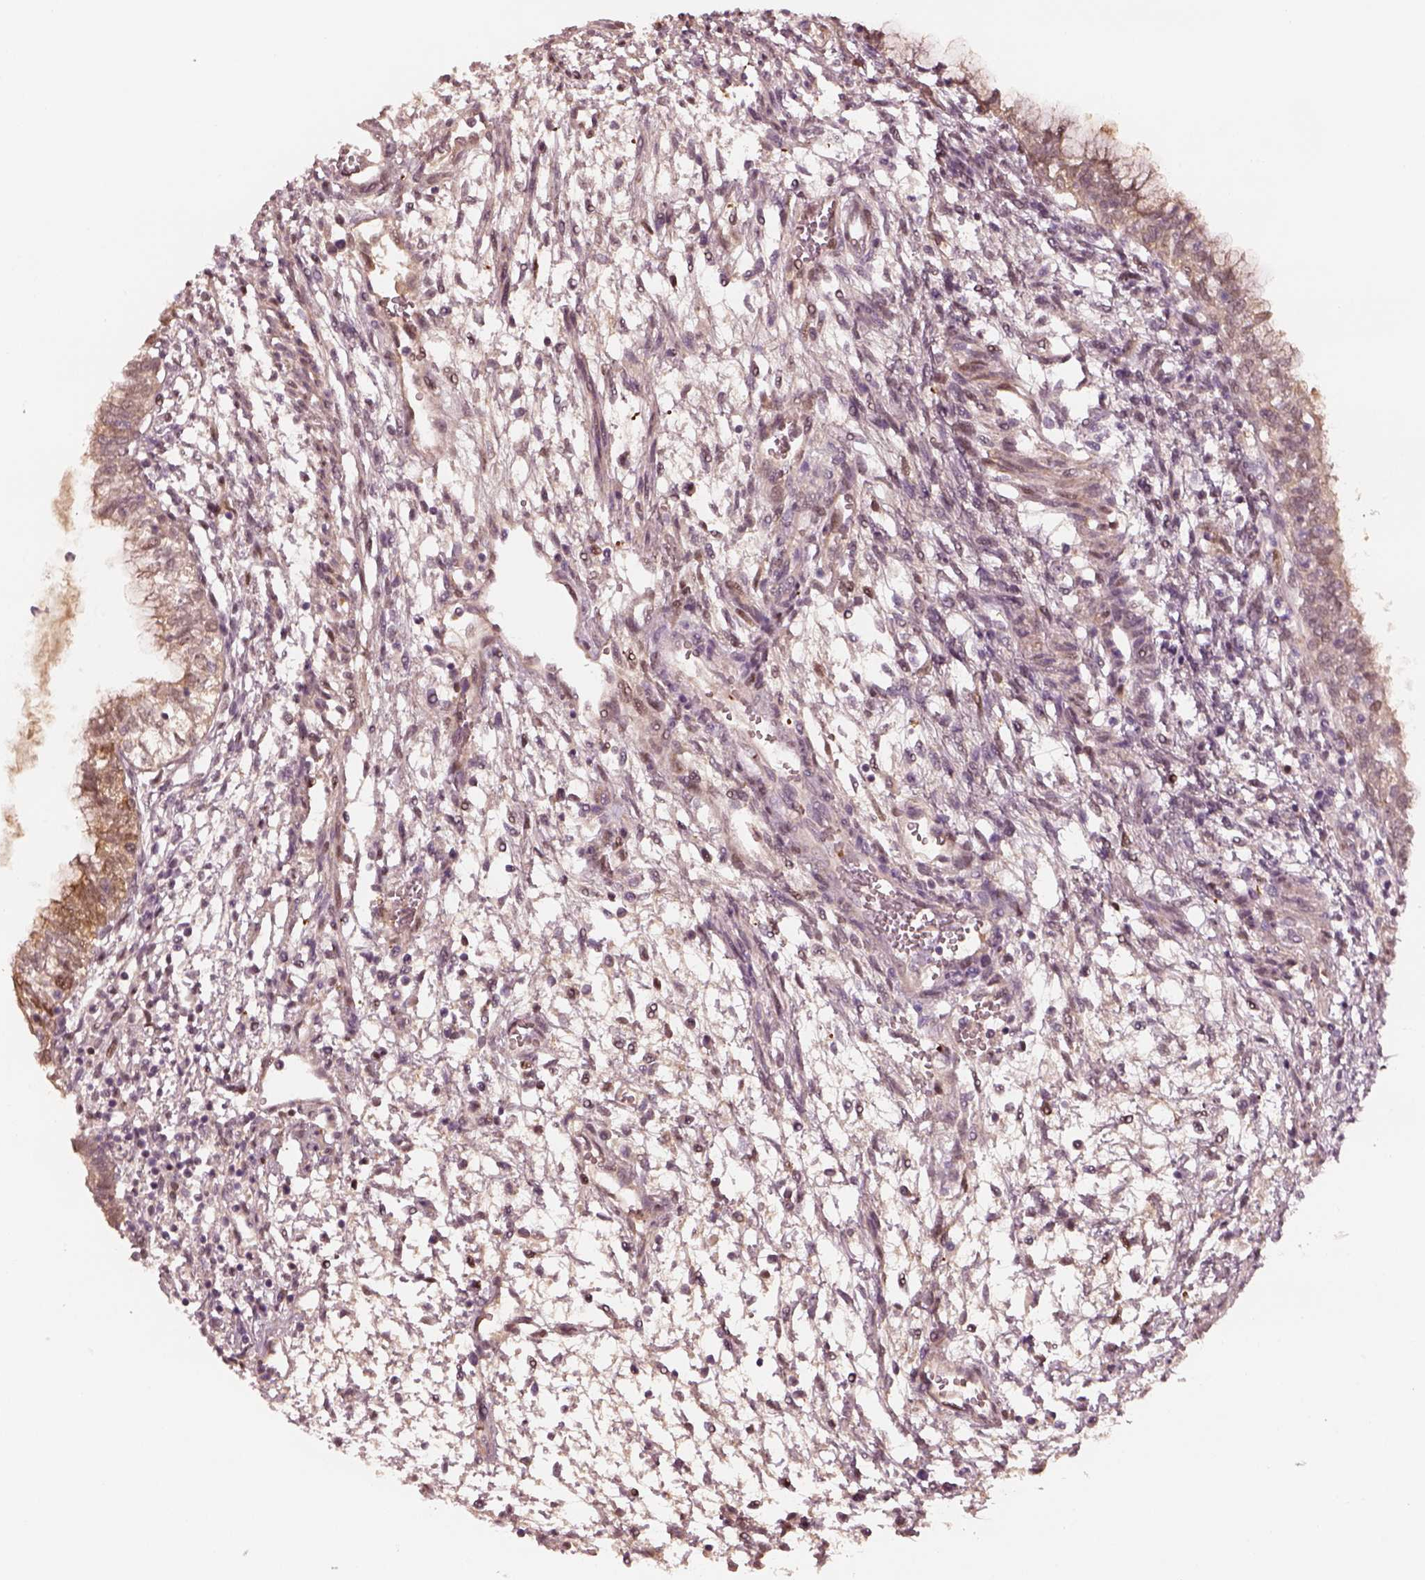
{"staining": {"intensity": "weak", "quantity": ">75%", "location": "cytoplasmic/membranous"}, "tissue": "testis cancer", "cell_type": "Tumor cells", "image_type": "cancer", "snomed": [{"axis": "morphology", "description": "Carcinoma, Embryonal, NOS"}, {"axis": "topography", "description": "Testis"}], "caption": "Immunohistochemical staining of testis cancer (embryonal carcinoma) demonstrates weak cytoplasmic/membranous protein expression in about >75% of tumor cells.", "gene": "EGR4", "patient": {"sex": "male", "age": 37}}